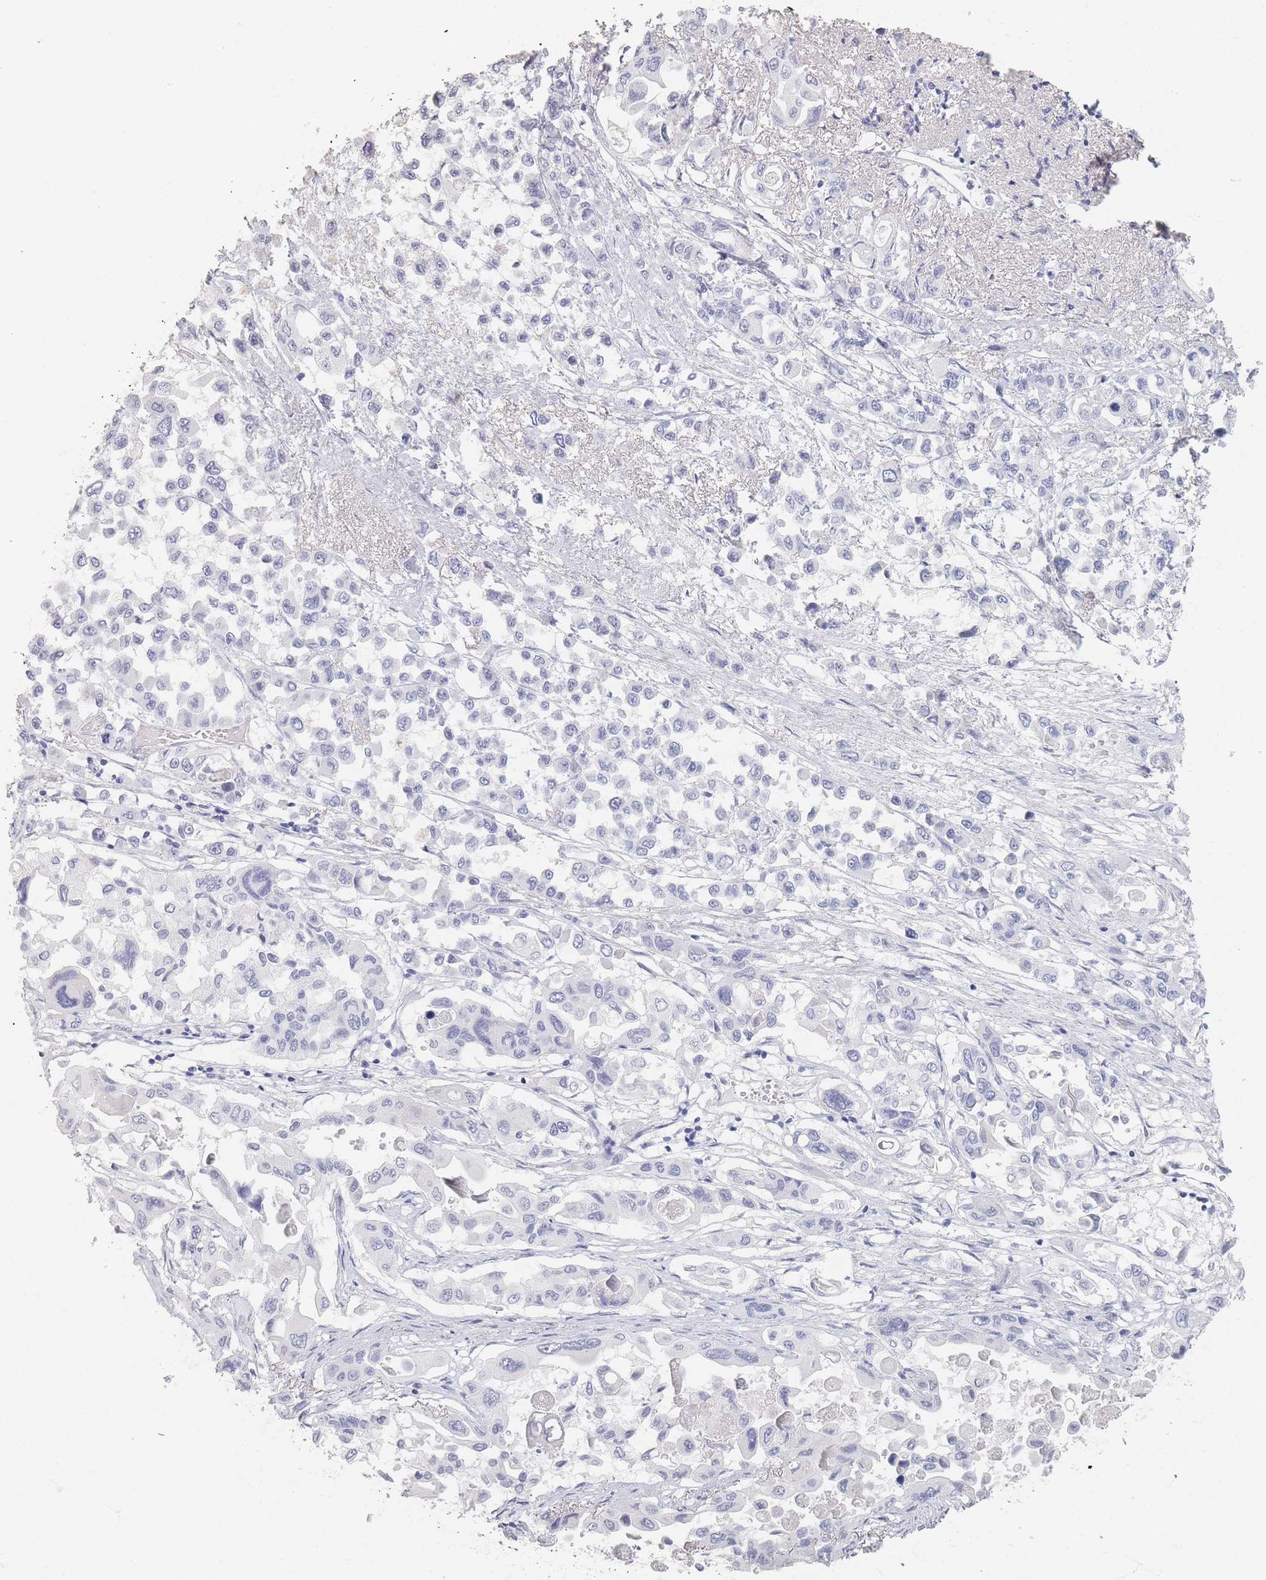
{"staining": {"intensity": "negative", "quantity": "none", "location": "none"}, "tissue": "pancreatic cancer", "cell_type": "Tumor cells", "image_type": "cancer", "snomed": [{"axis": "morphology", "description": "Adenocarcinoma, NOS"}, {"axis": "topography", "description": "Pancreas"}], "caption": "Immunohistochemical staining of adenocarcinoma (pancreatic) shows no significant staining in tumor cells. The staining was performed using DAB to visualize the protein expression in brown, while the nuclei were stained in blue with hematoxylin (Magnification: 20x).", "gene": "SLC2A11", "patient": {"sex": "male", "age": 92}}